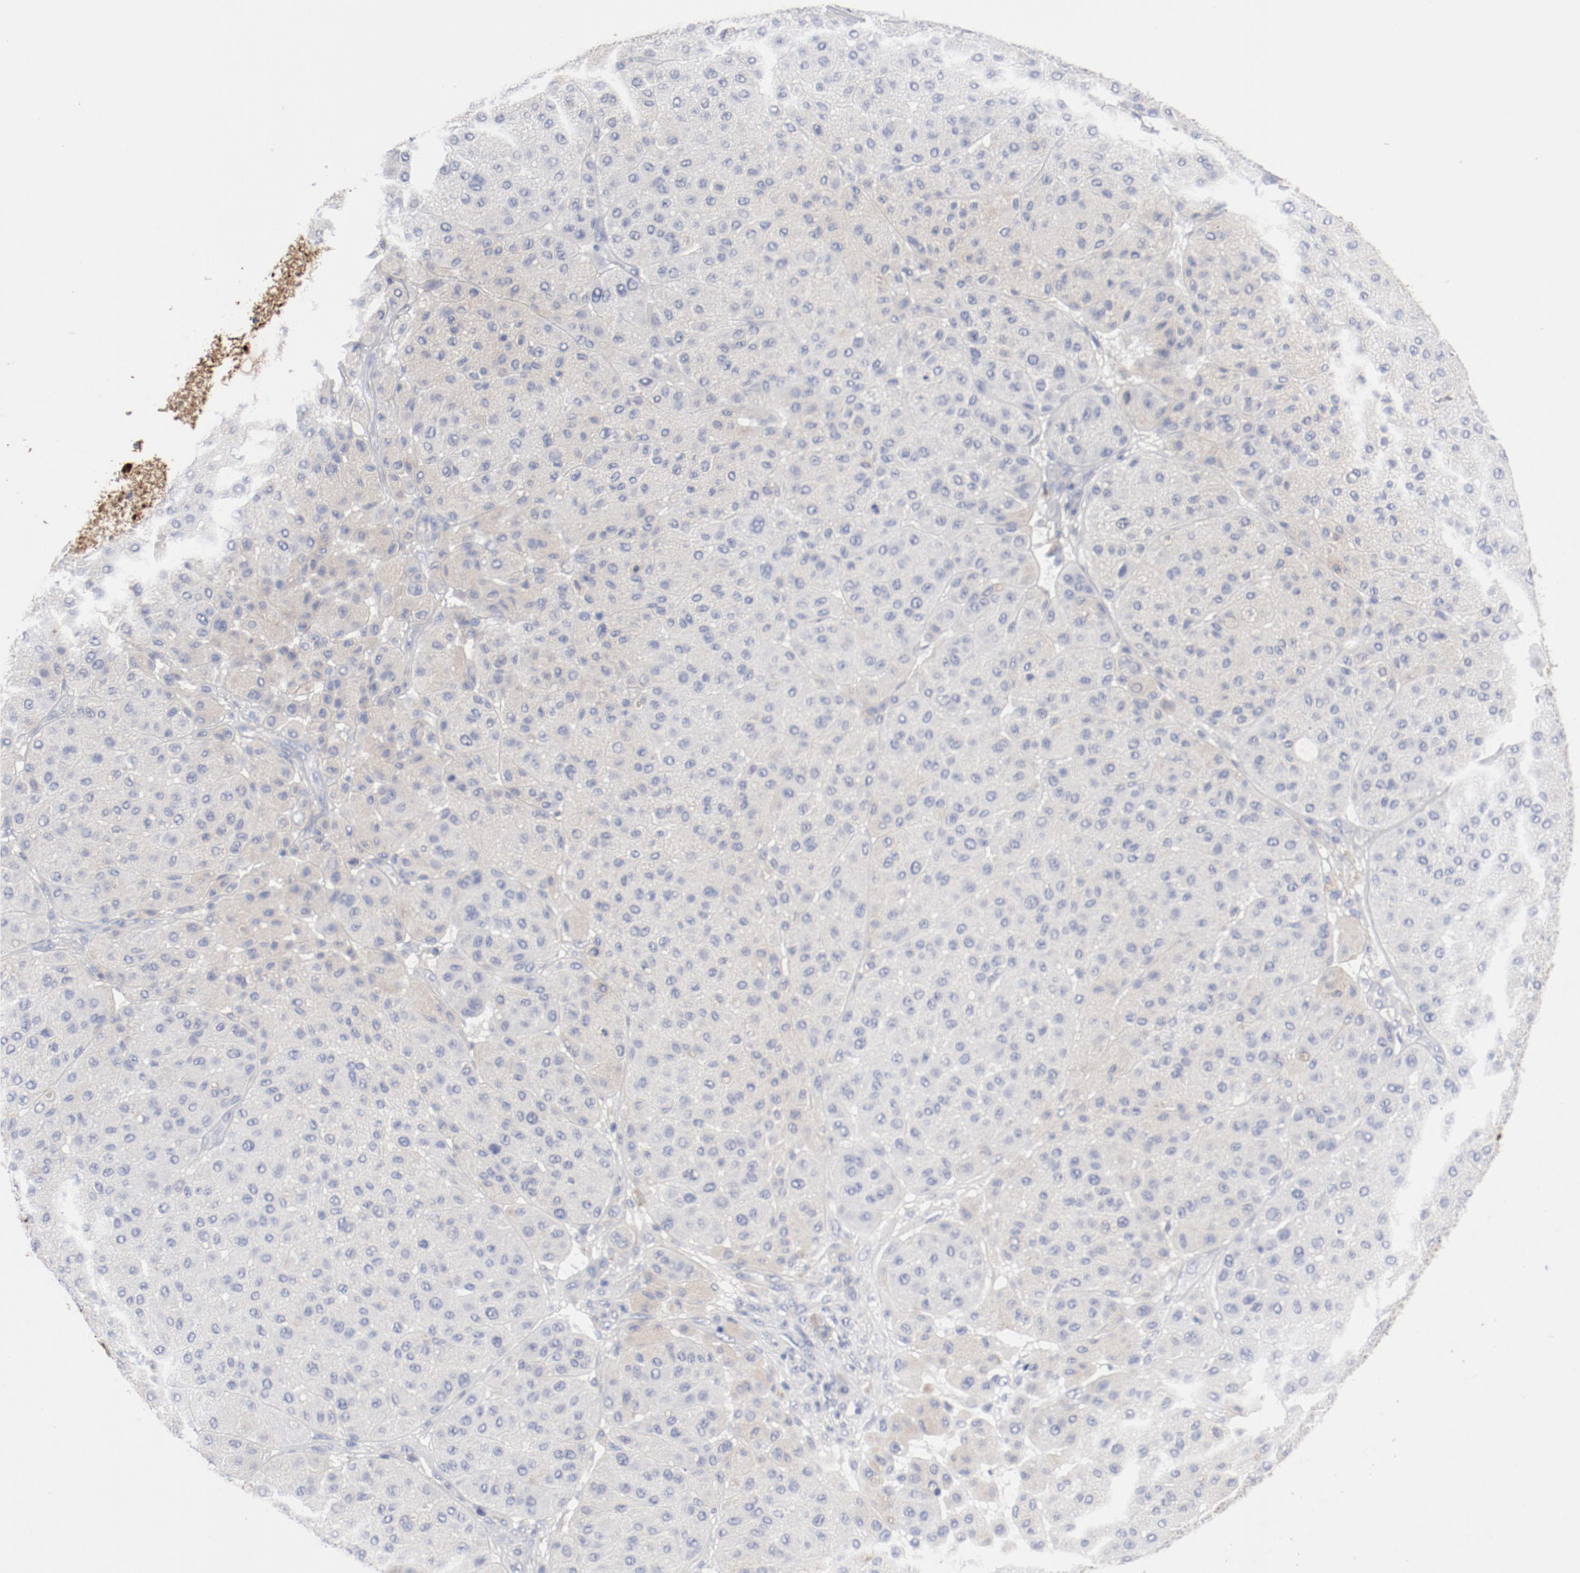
{"staining": {"intensity": "weak", "quantity": ">75%", "location": "cytoplasmic/membranous"}, "tissue": "melanoma", "cell_type": "Tumor cells", "image_type": "cancer", "snomed": [{"axis": "morphology", "description": "Normal tissue, NOS"}, {"axis": "morphology", "description": "Malignant melanoma, Metastatic site"}, {"axis": "topography", "description": "Skin"}], "caption": "IHC photomicrograph of human malignant melanoma (metastatic site) stained for a protein (brown), which shows low levels of weak cytoplasmic/membranous positivity in about >75% of tumor cells.", "gene": "TSPAN6", "patient": {"sex": "male", "age": 41}}